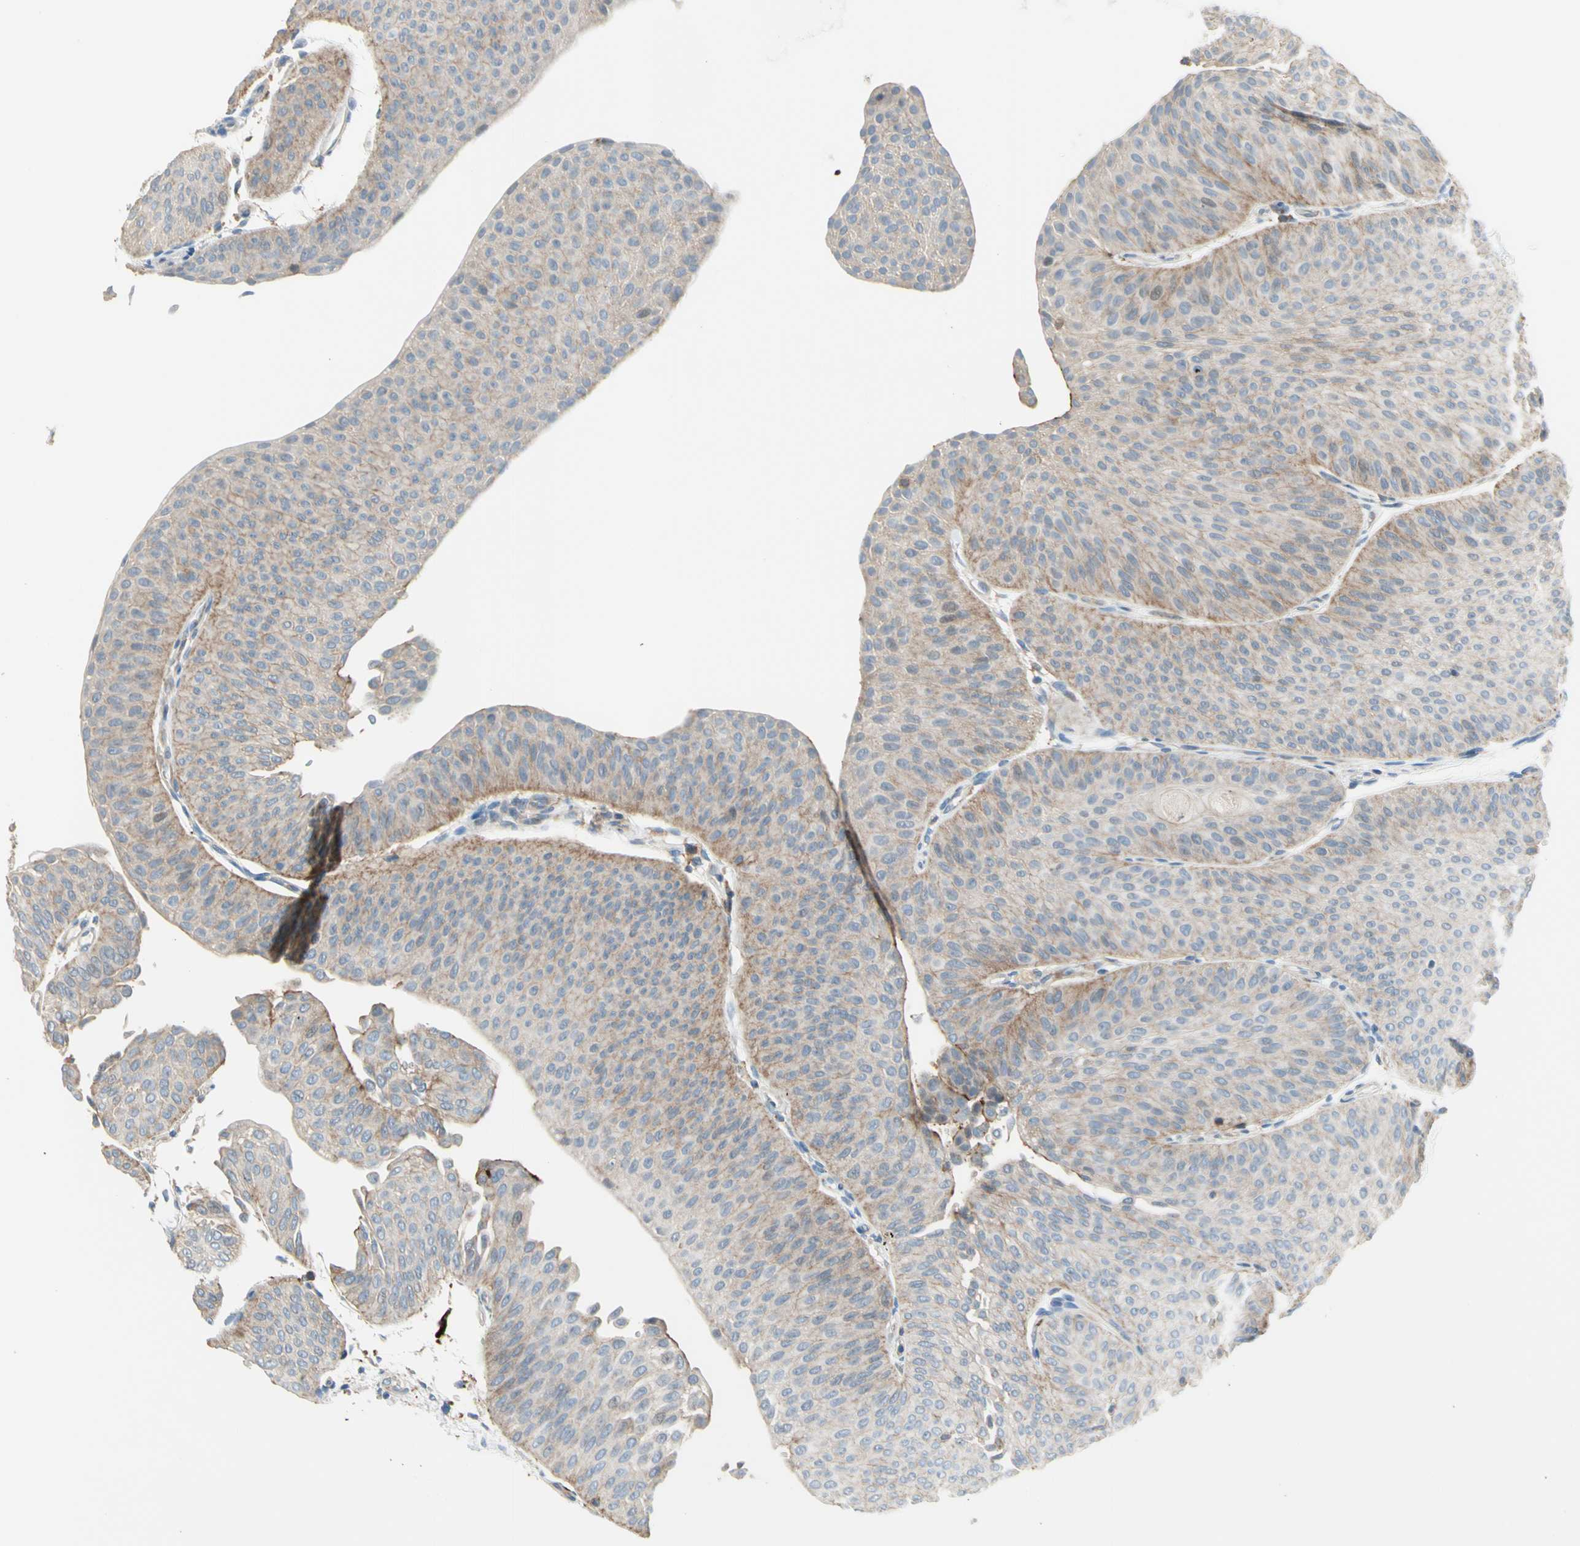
{"staining": {"intensity": "weak", "quantity": "25%-75%", "location": "cytoplasmic/membranous"}, "tissue": "urothelial cancer", "cell_type": "Tumor cells", "image_type": "cancer", "snomed": [{"axis": "morphology", "description": "Urothelial carcinoma, Low grade"}, {"axis": "topography", "description": "Urinary bladder"}], "caption": "Urothelial carcinoma (low-grade) stained with DAB (3,3'-diaminobenzidine) immunohistochemistry (IHC) demonstrates low levels of weak cytoplasmic/membranous staining in about 25%-75% of tumor cells.", "gene": "SEMA4C", "patient": {"sex": "female", "age": 60}}